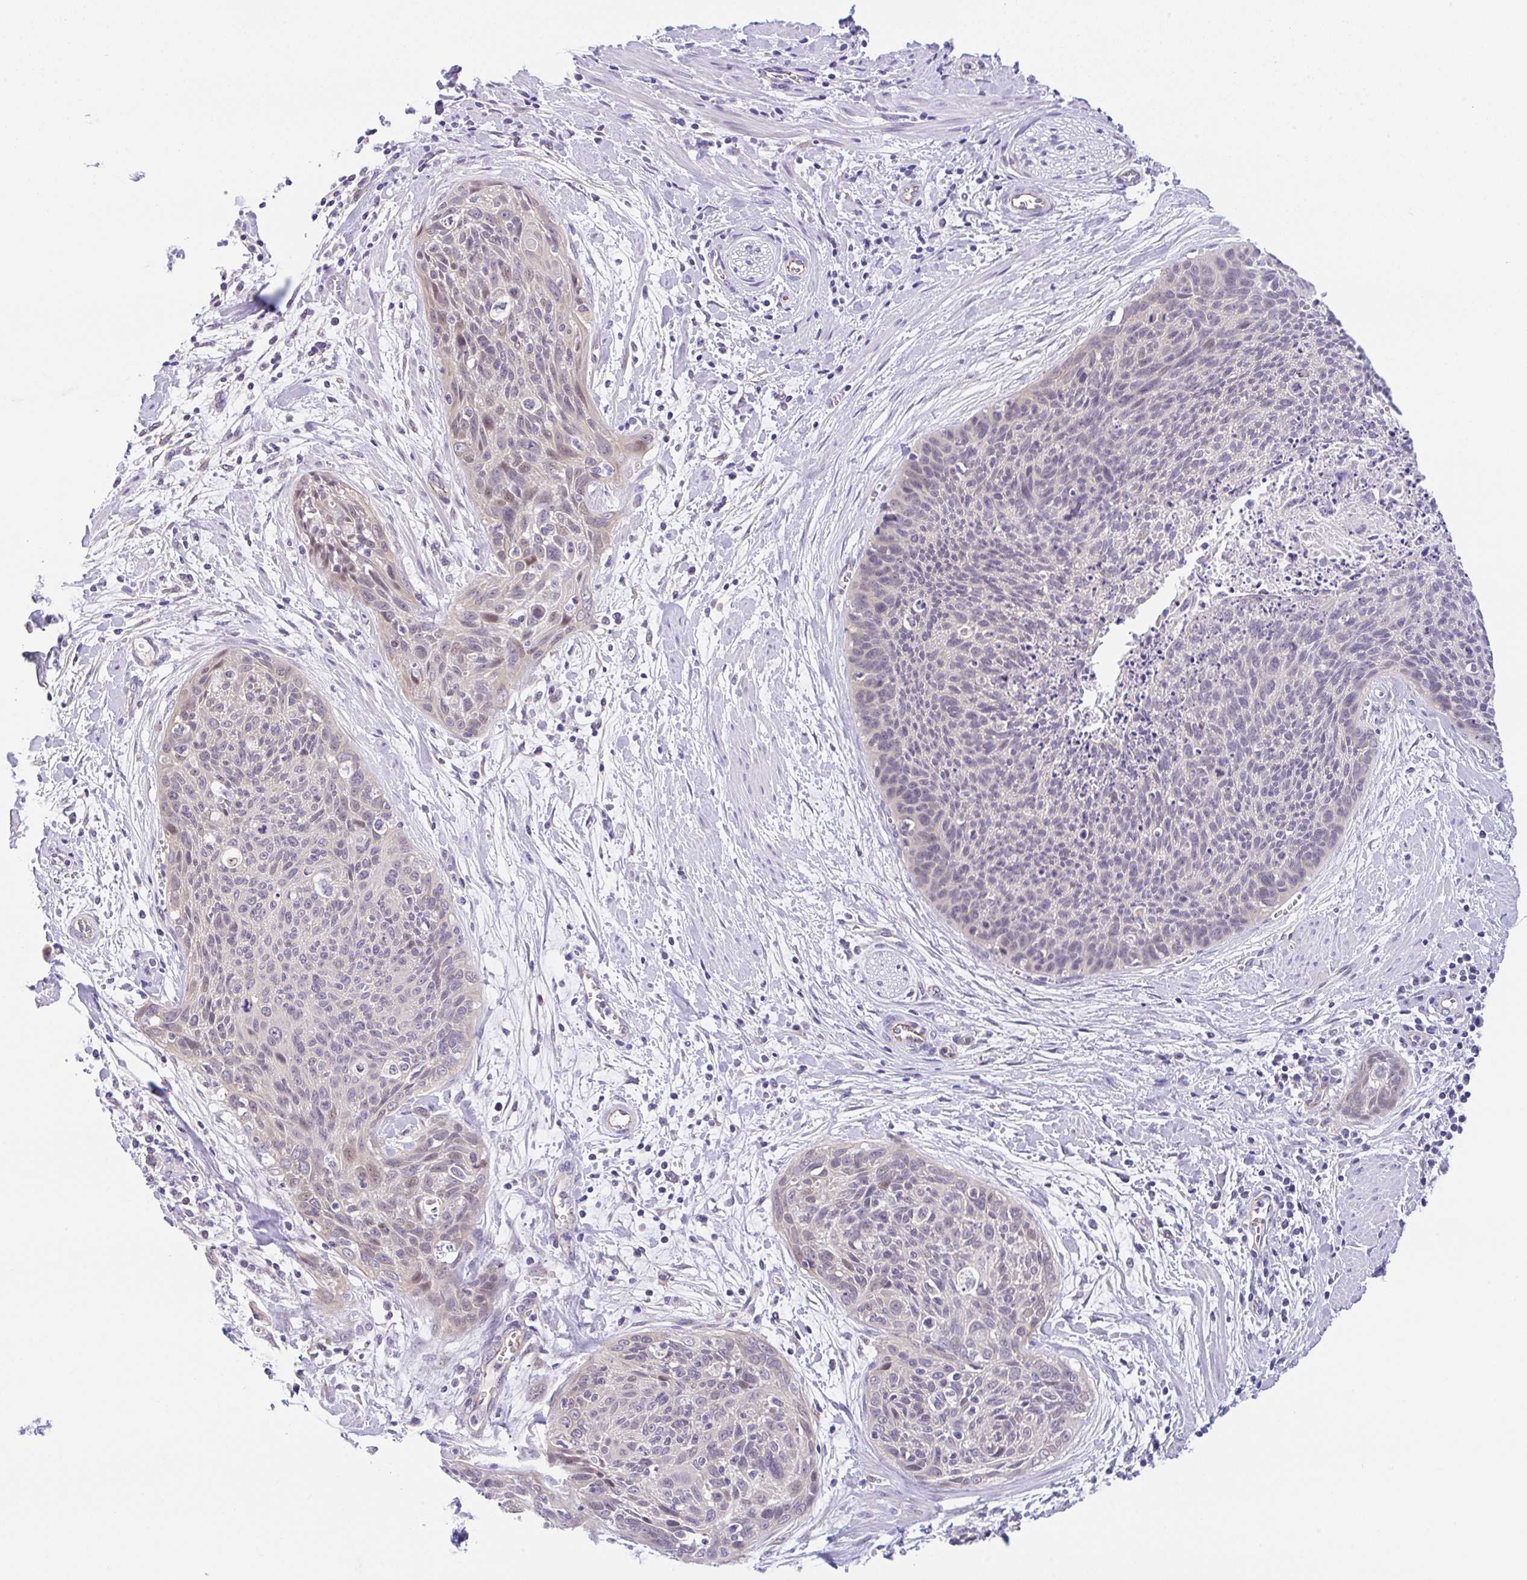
{"staining": {"intensity": "negative", "quantity": "none", "location": "none"}, "tissue": "cervical cancer", "cell_type": "Tumor cells", "image_type": "cancer", "snomed": [{"axis": "morphology", "description": "Squamous cell carcinoma, NOS"}, {"axis": "topography", "description": "Cervix"}], "caption": "IHC of human squamous cell carcinoma (cervical) reveals no positivity in tumor cells.", "gene": "CGNL1", "patient": {"sex": "female", "age": 55}}